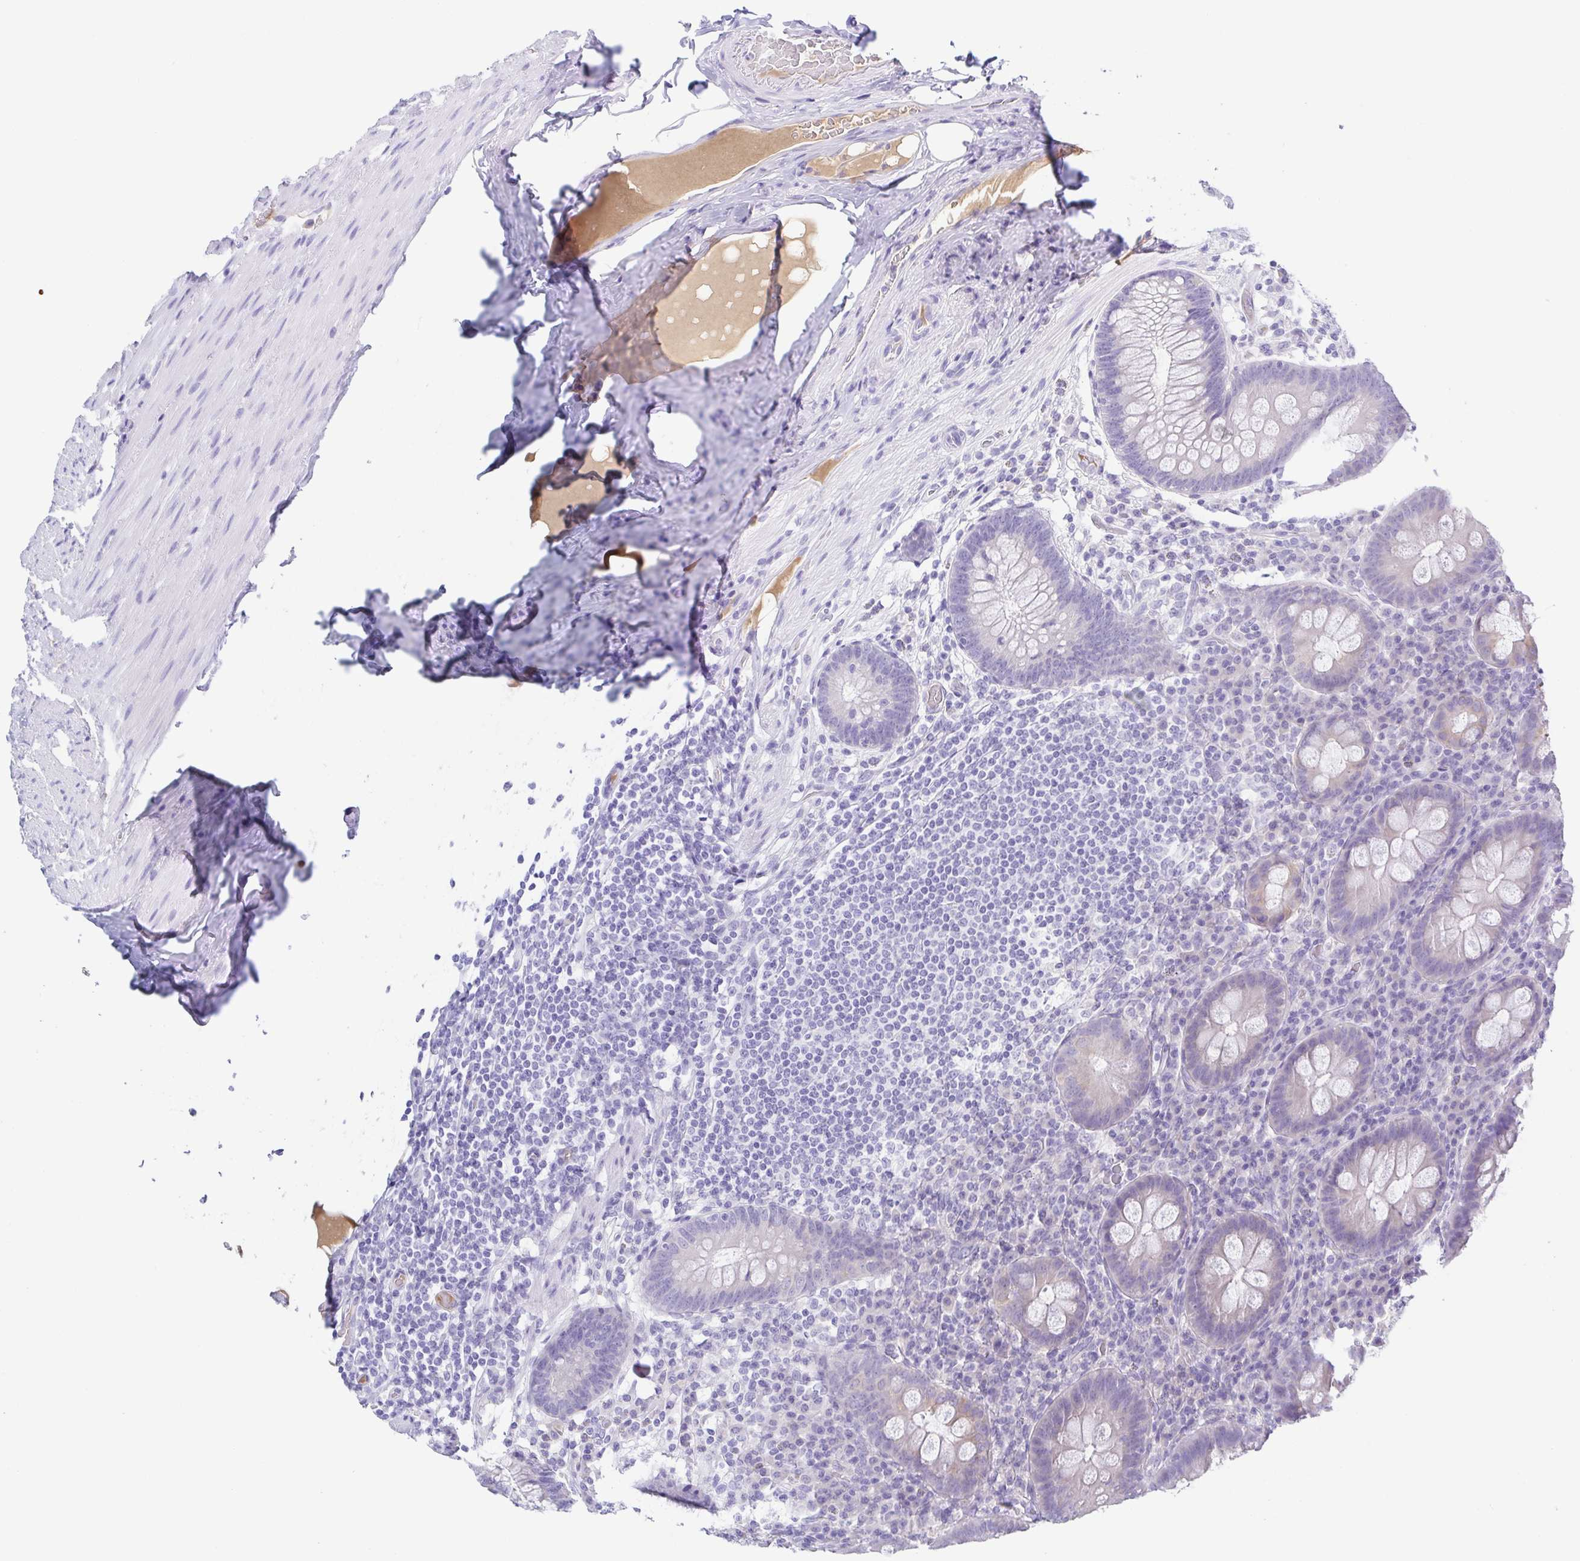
{"staining": {"intensity": "negative", "quantity": "none", "location": "none"}, "tissue": "appendix", "cell_type": "Glandular cells", "image_type": "normal", "snomed": [{"axis": "morphology", "description": "Normal tissue, NOS"}, {"axis": "topography", "description": "Appendix"}], "caption": "Immunohistochemistry histopathology image of normal appendix stained for a protein (brown), which displays no expression in glandular cells.", "gene": "A1BG", "patient": {"sex": "male", "age": 71}}